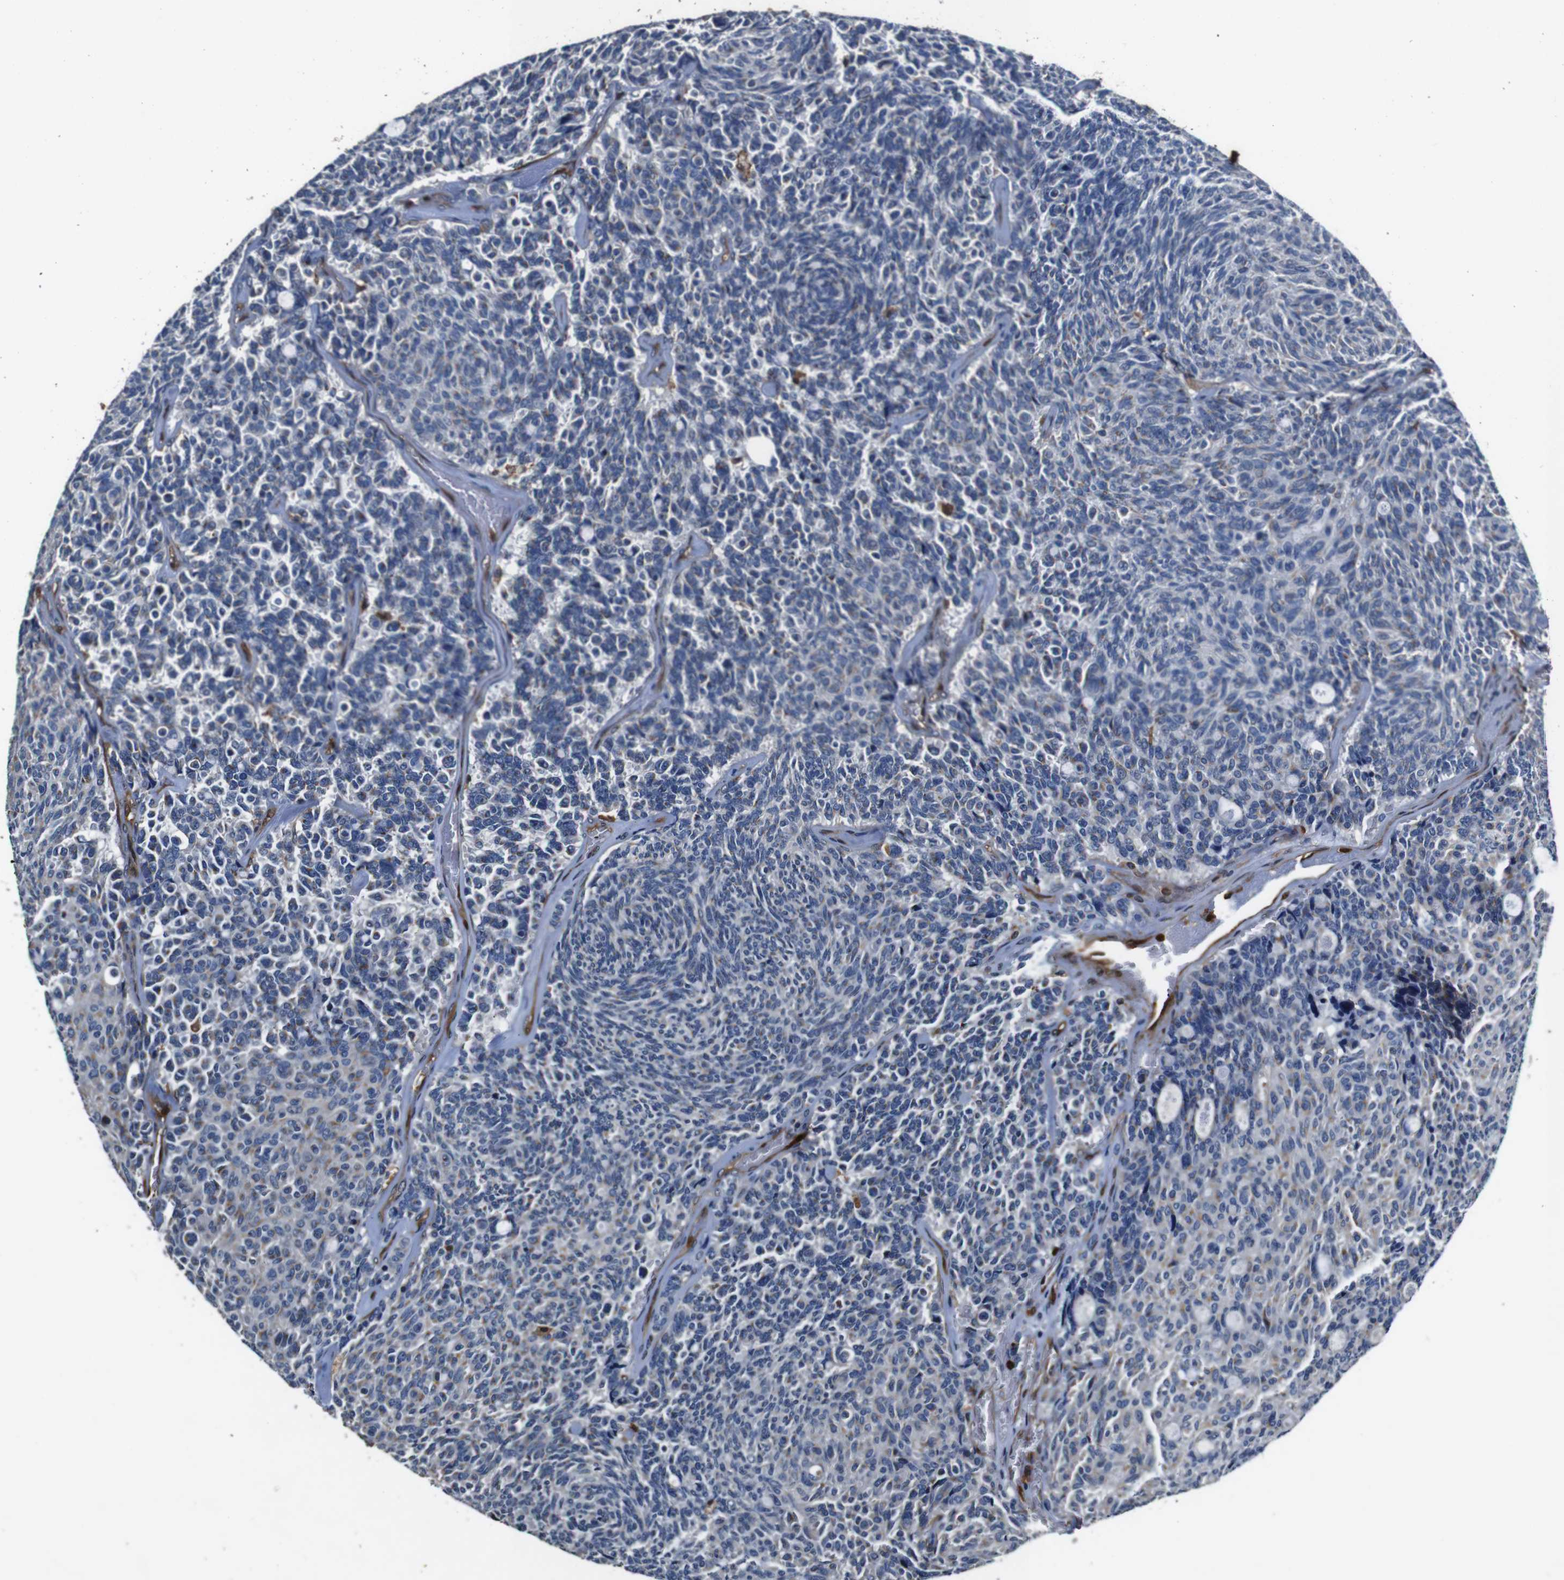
{"staining": {"intensity": "negative", "quantity": "none", "location": "none"}, "tissue": "carcinoid", "cell_type": "Tumor cells", "image_type": "cancer", "snomed": [{"axis": "morphology", "description": "Carcinoid, malignant, NOS"}, {"axis": "topography", "description": "Pancreas"}], "caption": "IHC micrograph of malignant carcinoid stained for a protein (brown), which reveals no staining in tumor cells.", "gene": "ANXA1", "patient": {"sex": "female", "age": 54}}